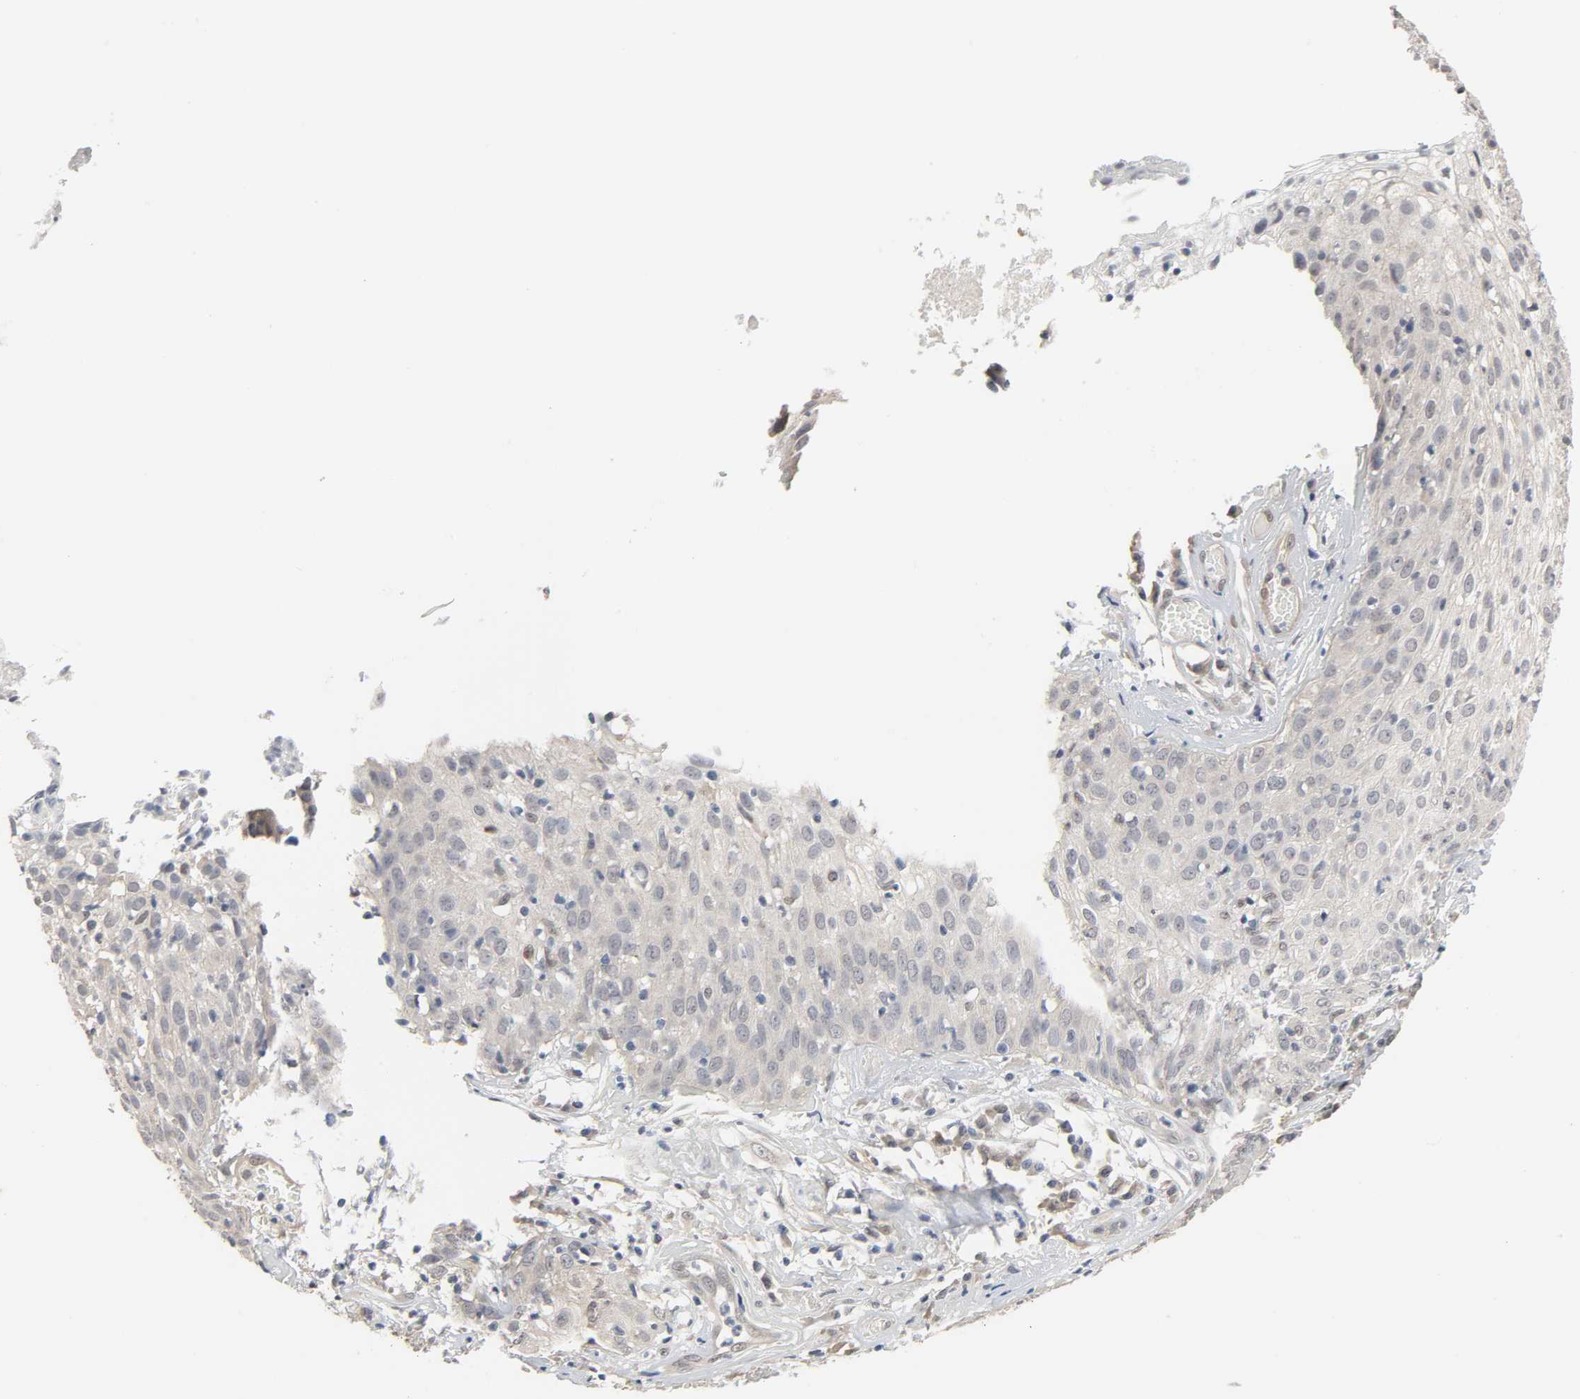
{"staining": {"intensity": "negative", "quantity": "none", "location": "none"}, "tissue": "skin cancer", "cell_type": "Tumor cells", "image_type": "cancer", "snomed": [{"axis": "morphology", "description": "Squamous cell carcinoma, NOS"}, {"axis": "topography", "description": "Skin"}], "caption": "High power microscopy image of an IHC photomicrograph of skin squamous cell carcinoma, revealing no significant positivity in tumor cells. (Immunohistochemistry (ihc), brightfield microscopy, high magnification).", "gene": "ACSS2", "patient": {"sex": "male", "age": 65}}